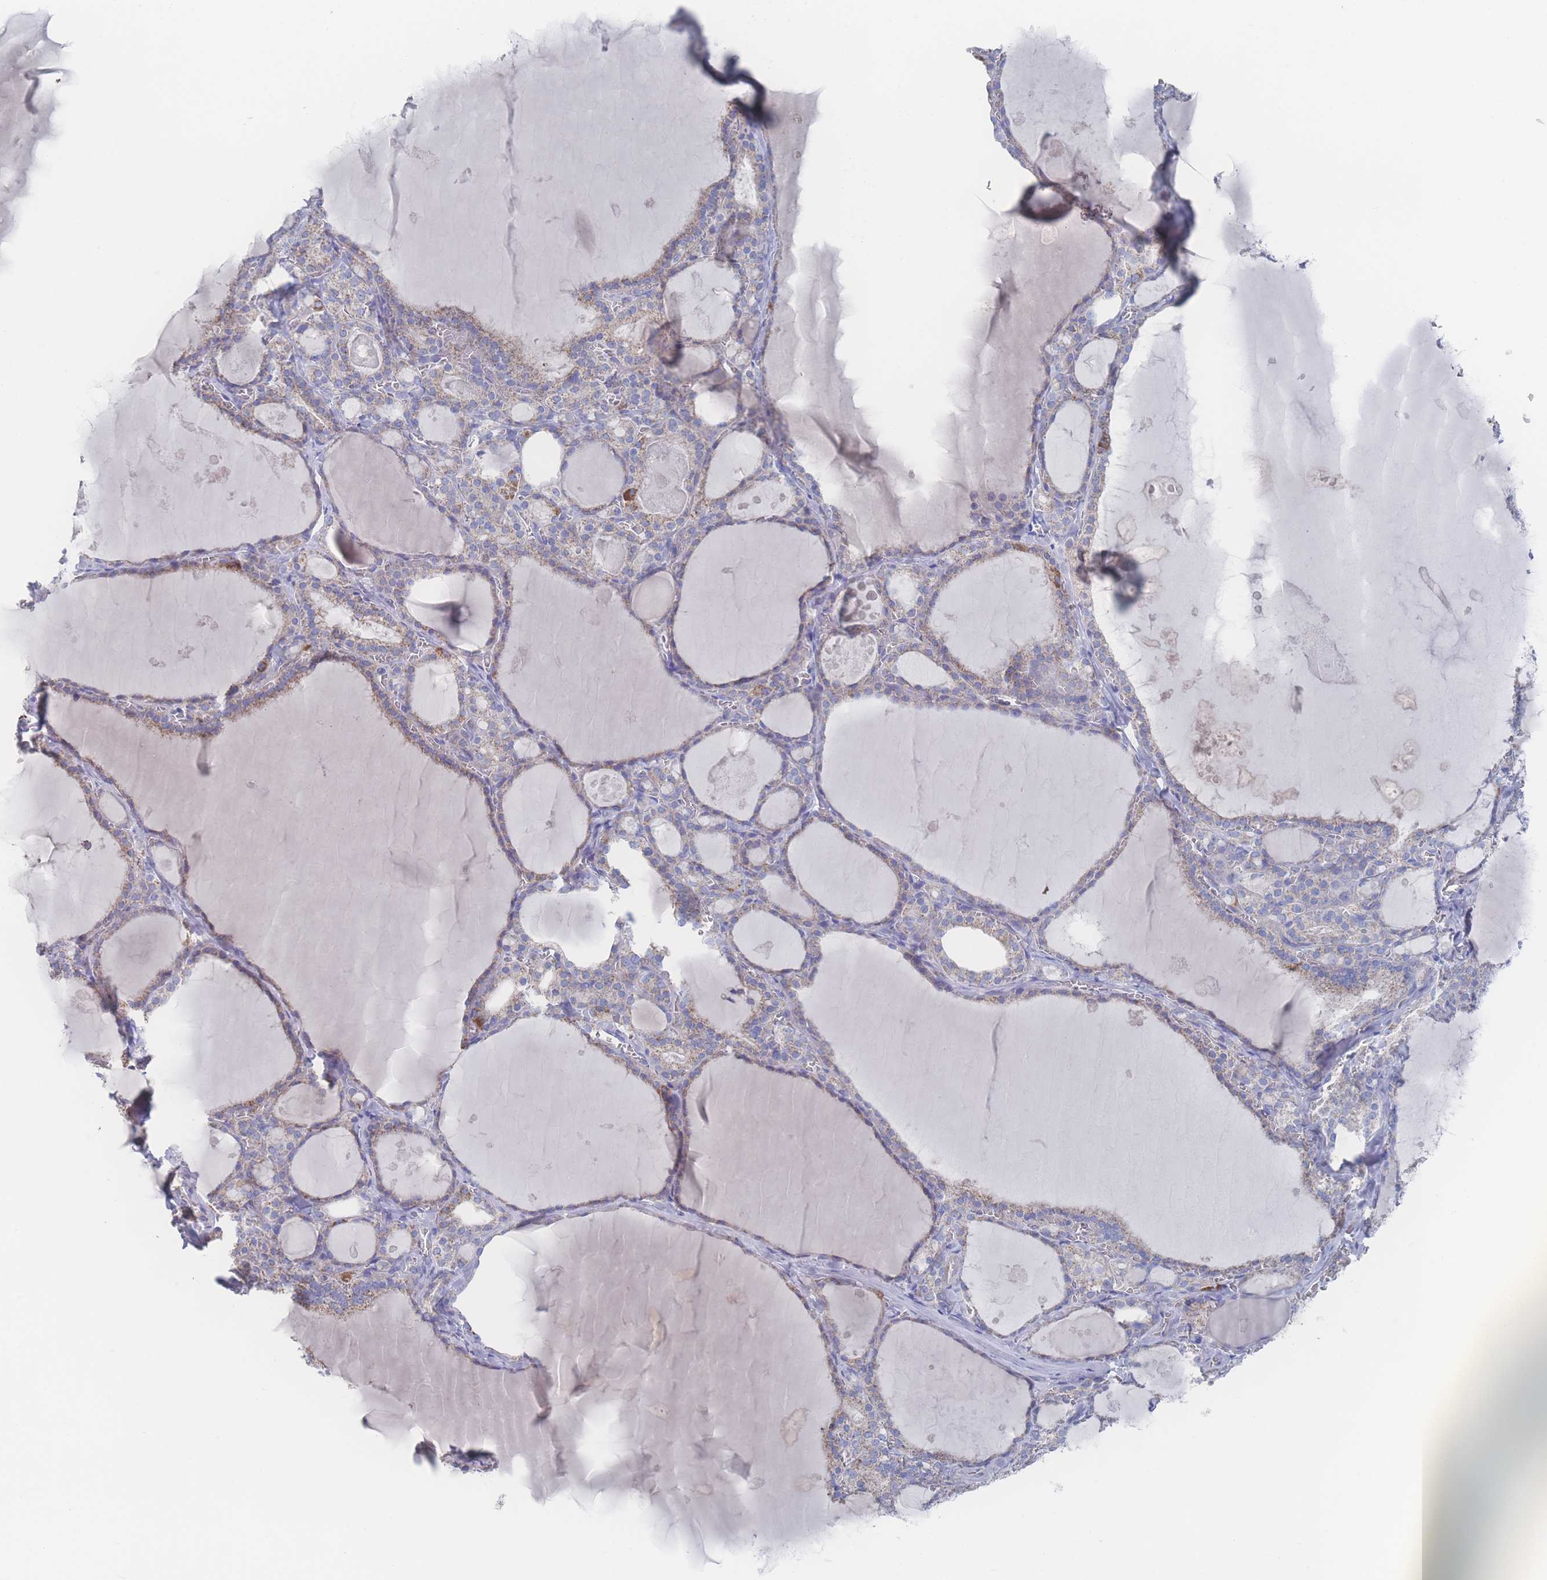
{"staining": {"intensity": "moderate", "quantity": "25%-75%", "location": "cytoplasmic/membranous"}, "tissue": "thyroid gland", "cell_type": "Glandular cells", "image_type": "normal", "snomed": [{"axis": "morphology", "description": "Normal tissue, NOS"}, {"axis": "topography", "description": "Thyroid gland"}], "caption": "Thyroid gland stained for a protein reveals moderate cytoplasmic/membranous positivity in glandular cells. Using DAB (3,3'-diaminobenzidine) (brown) and hematoxylin (blue) stains, captured at high magnification using brightfield microscopy.", "gene": "SNPH", "patient": {"sex": "male", "age": 56}}